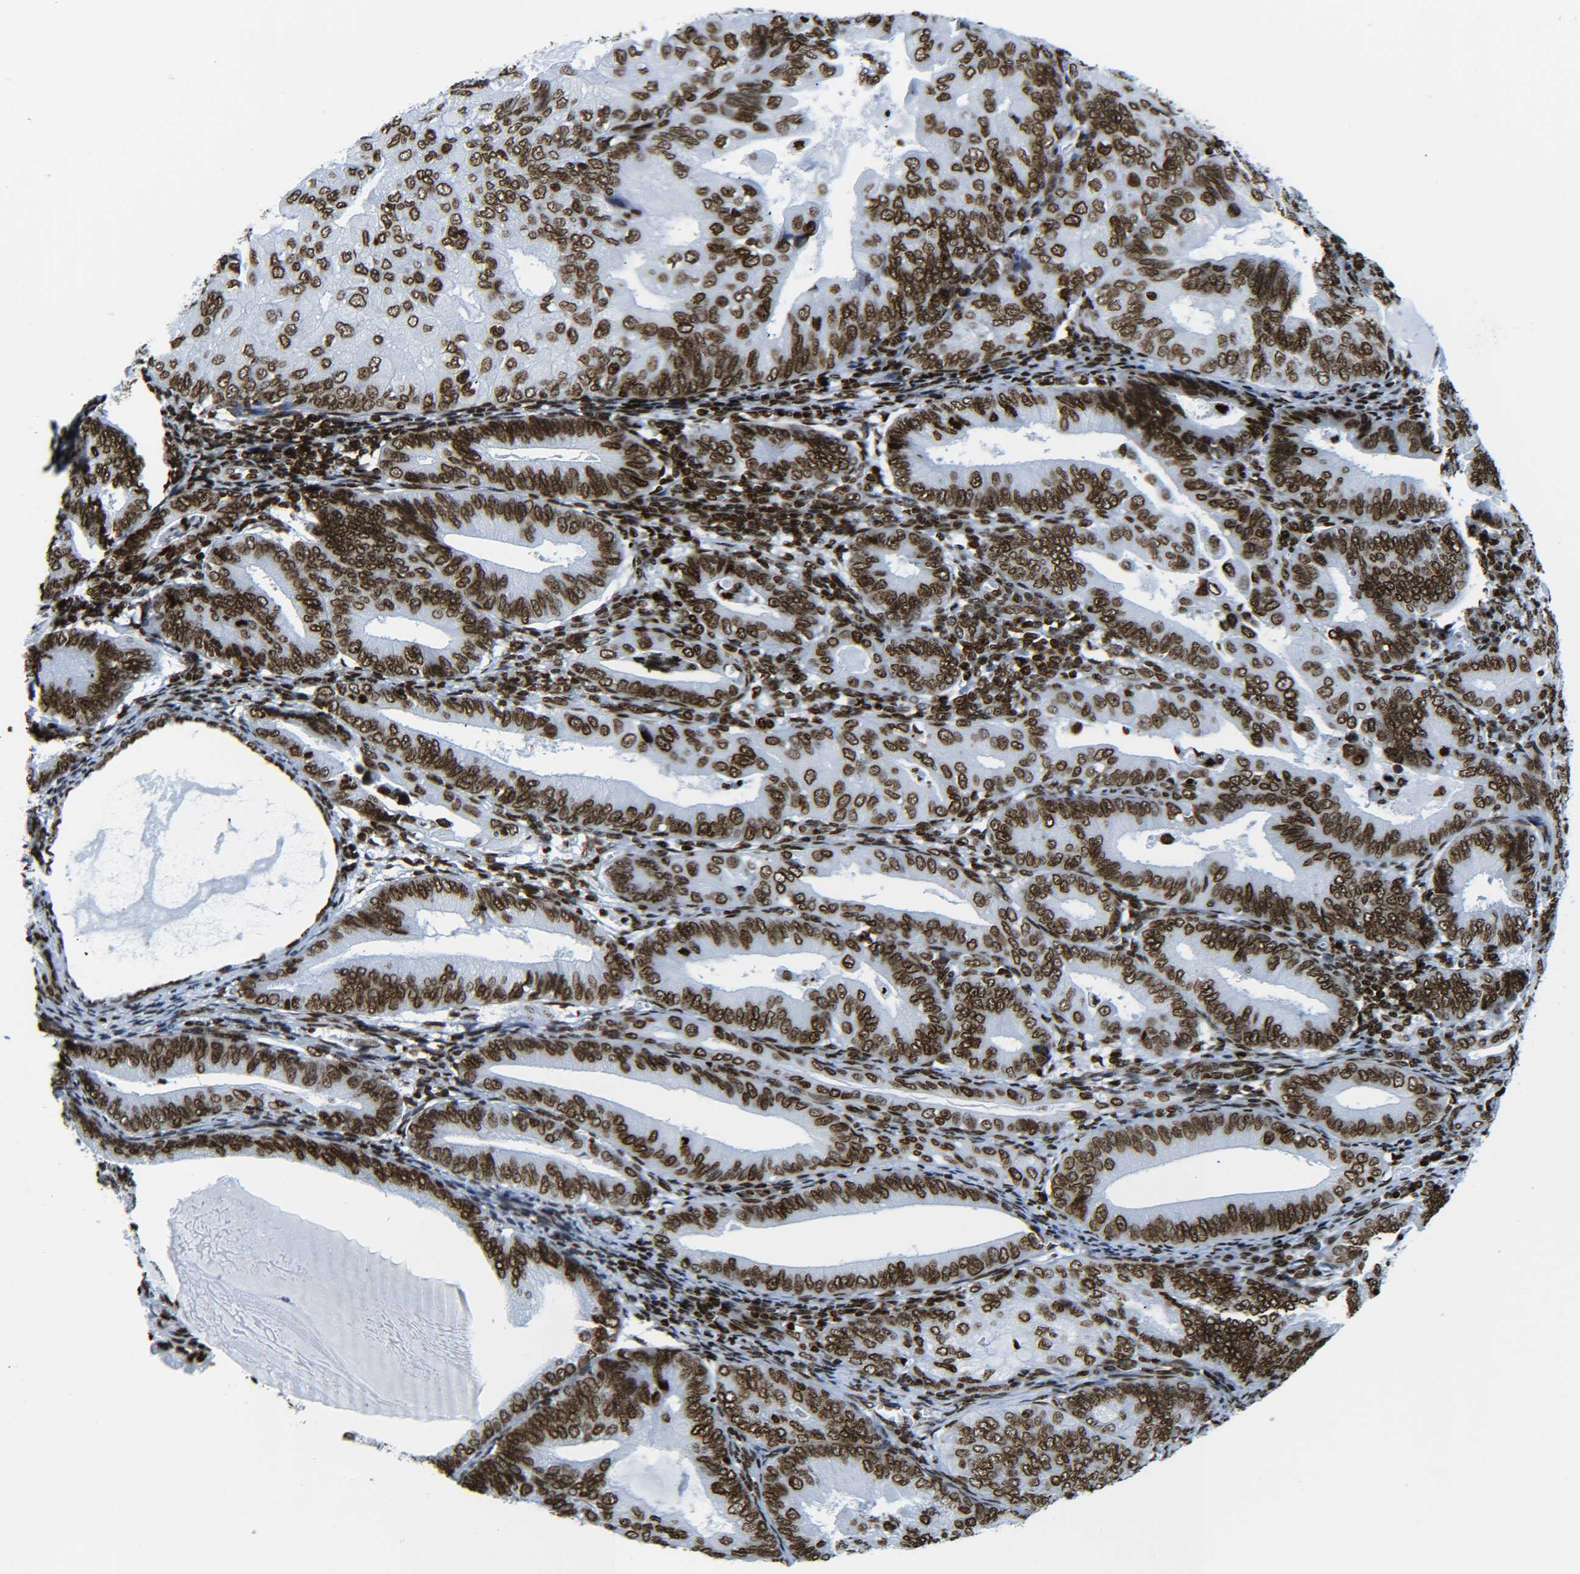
{"staining": {"intensity": "strong", "quantity": ">75%", "location": "nuclear"}, "tissue": "endometrial cancer", "cell_type": "Tumor cells", "image_type": "cancer", "snomed": [{"axis": "morphology", "description": "Adenocarcinoma, NOS"}, {"axis": "topography", "description": "Endometrium"}], "caption": "Human endometrial cancer (adenocarcinoma) stained with a protein marker reveals strong staining in tumor cells.", "gene": "H2AX", "patient": {"sex": "female", "age": 81}}